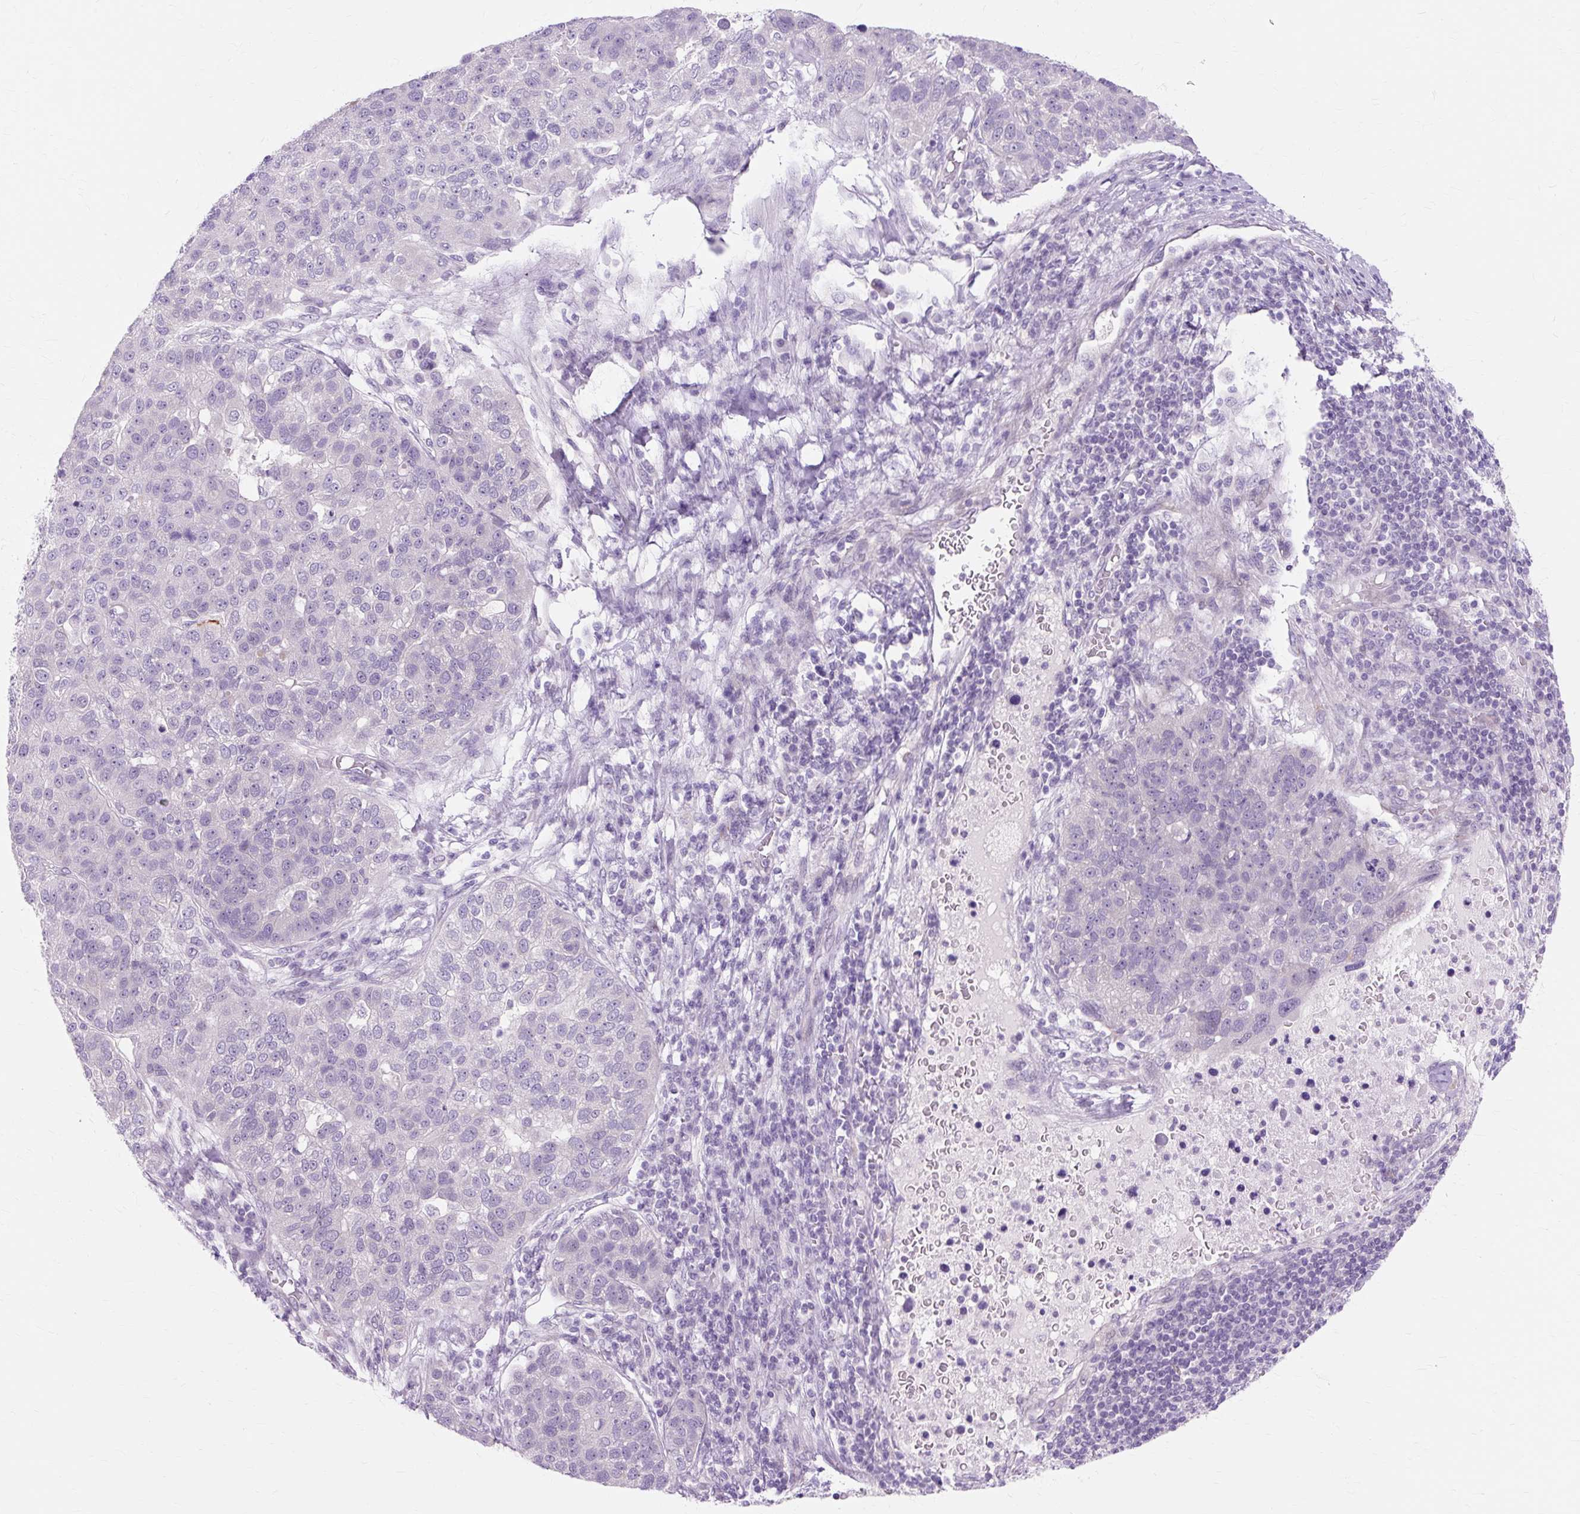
{"staining": {"intensity": "negative", "quantity": "none", "location": "none"}, "tissue": "pancreatic cancer", "cell_type": "Tumor cells", "image_type": "cancer", "snomed": [{"axis": "morphology", "description": "Adenocarcinoma, NOS"}, {"axis": "topography", "description": "Pancreas"}], "caption": "The immunohistochemistry (IHC) photomicrograph has no significant expression in tumor cells of pancreatic cancer (adenocarcinoma) tissue. (Stains: DAB immunohistochemistry (IHC) with hematoxylin counter stain, Microscopy: brightfield microscopy at high magnification).", "gene": "ZNF35", "patient": {"sex": "female", "age": 61}}